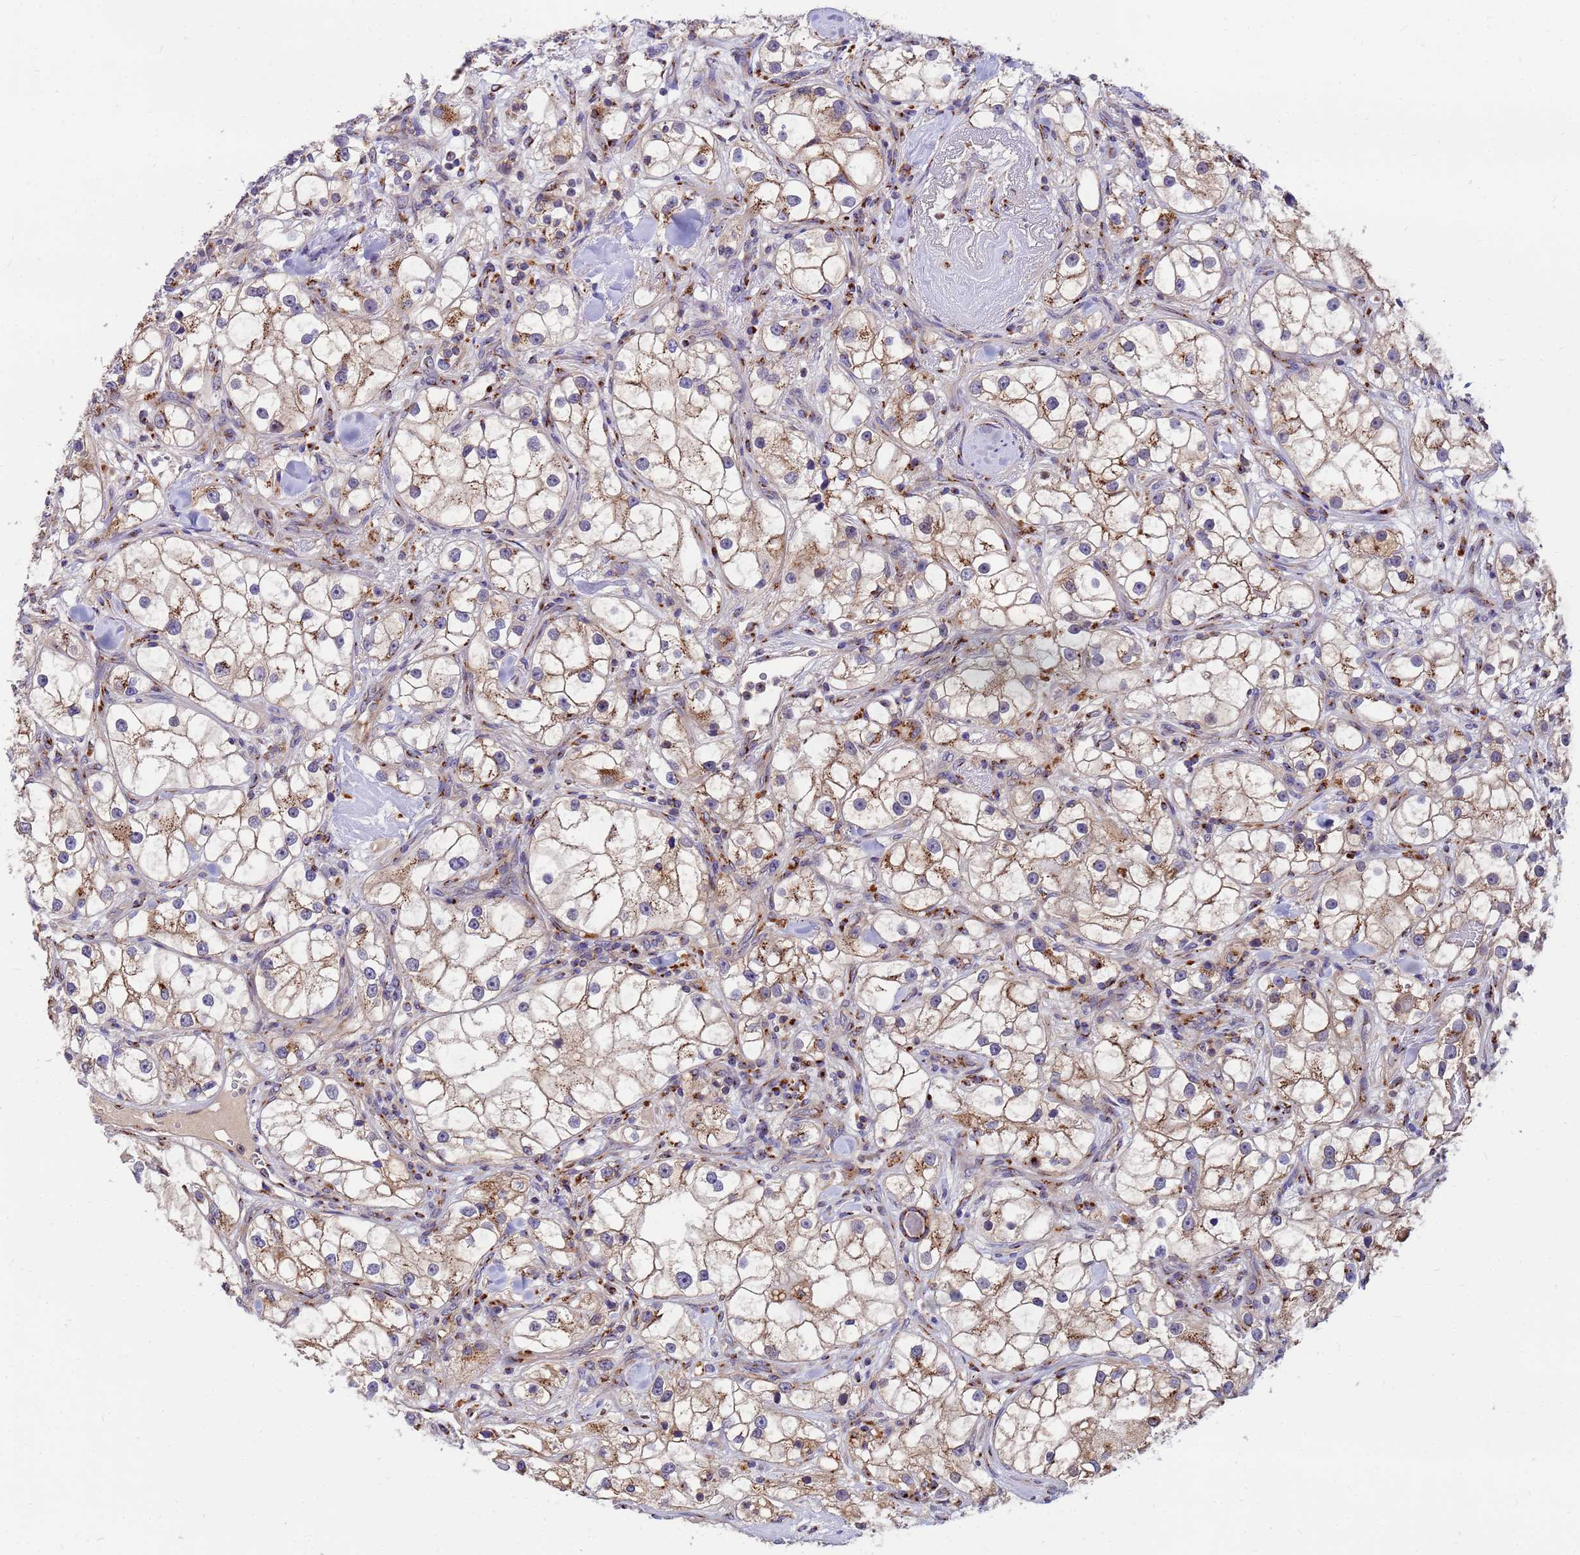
{"staining": {"intensity": "moderate", "quantity": ">75%", "location": "cytoplasmic/membranous"}, "tissue": "renal cancer", "cell_type": "Tumor cells", "image_type": "cancer", "snomed": [{"axis": "morphology", "description": "Adenocarcinoma, NOS"}, {"axis": "topography", "description": "Kidney"}], "caption": "Renal cancer (adenocarcinoma) stained with a brown dye reveals moderate cytoplasmic/membranous positive positivity in about >75% of tumor cells.", "gene": "HPS3", "patient": {"sex": "male", "age": 77}}